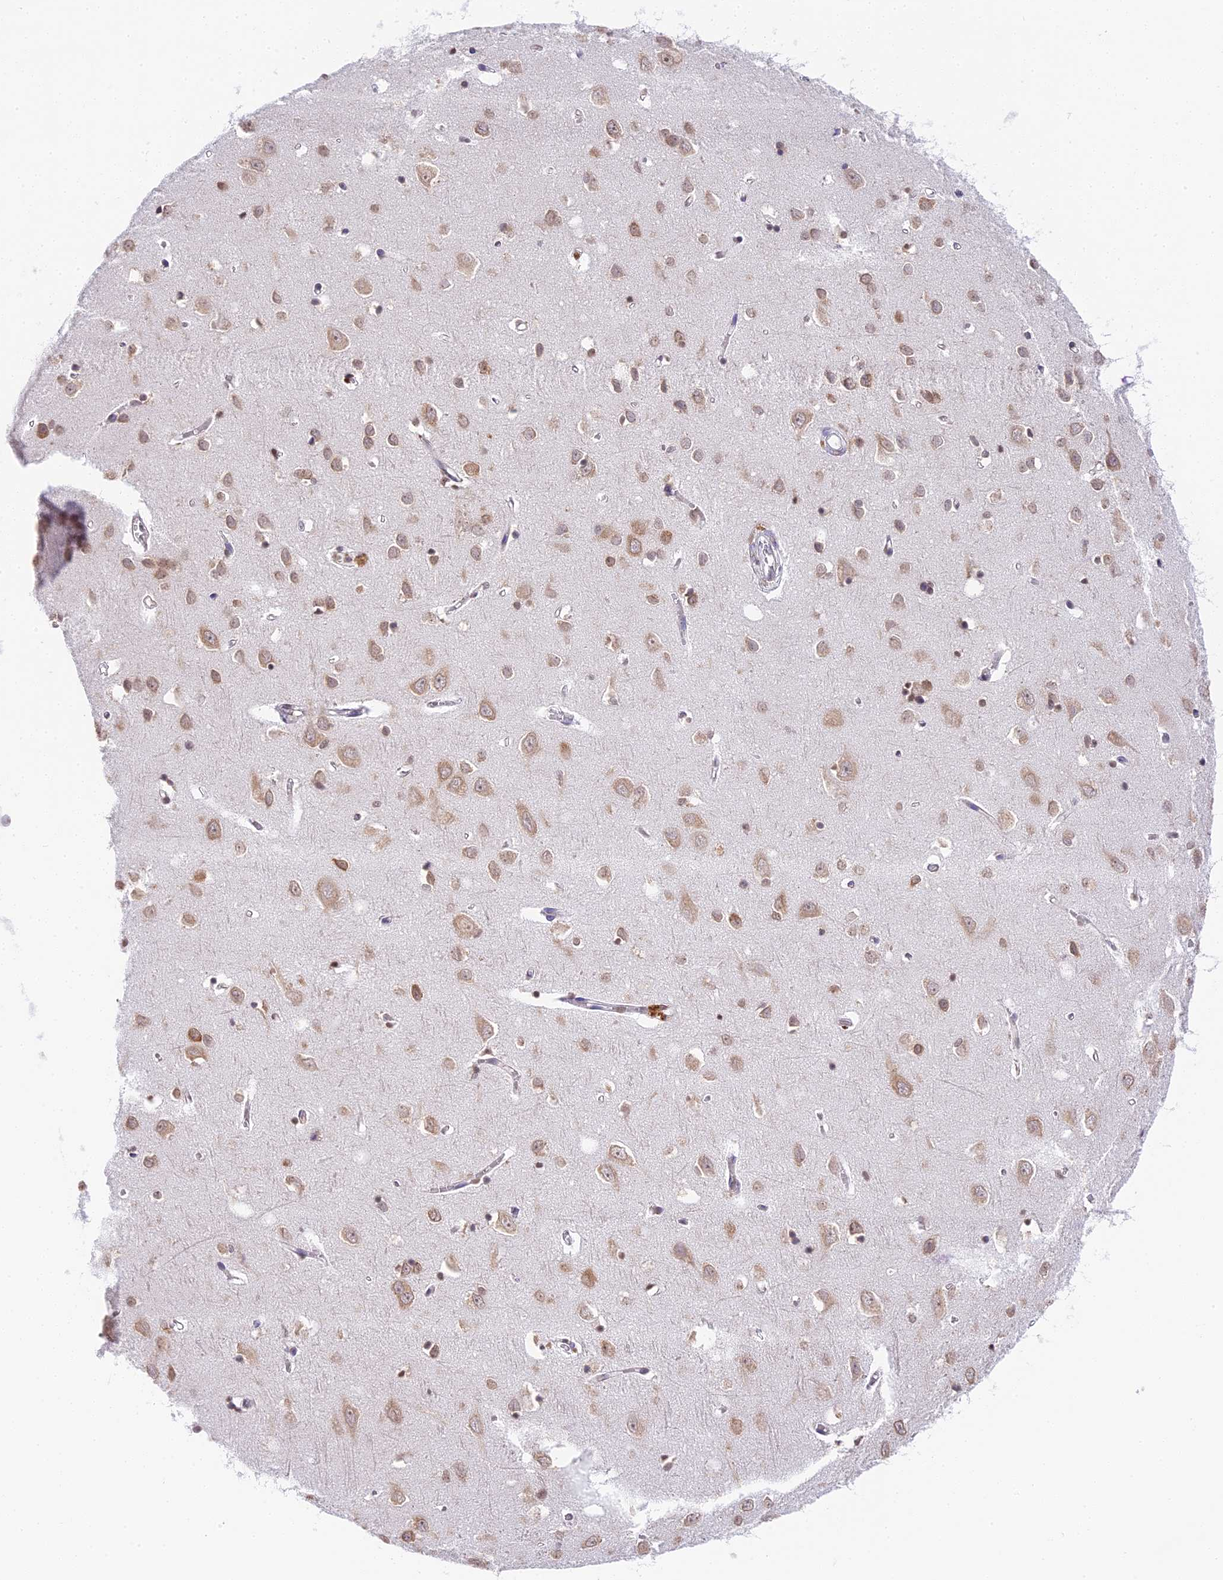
{"staining": {"intensity": "negative", "quantity": "none", "location": "none"}, "tissue": "cerebral cortex", "cell_type": "Endothelial cells", "image_type": "normal", "snomed": [{"axis": "morphology", "description": "Normal tissue, NOS"}, {"axis": "topography", "description": "Cerebral cortex"}], "caption": "Immunohistochemistry (IHC) histopathology image of unremarkable cerebral cortex: cerebral cortex stained with DAB (3,3'-diaminobenzidine) reveals no significant protein expression in endothelial cells.", "gene": "HEATR5B", "patient": {"sex": "female", "age": 64}}